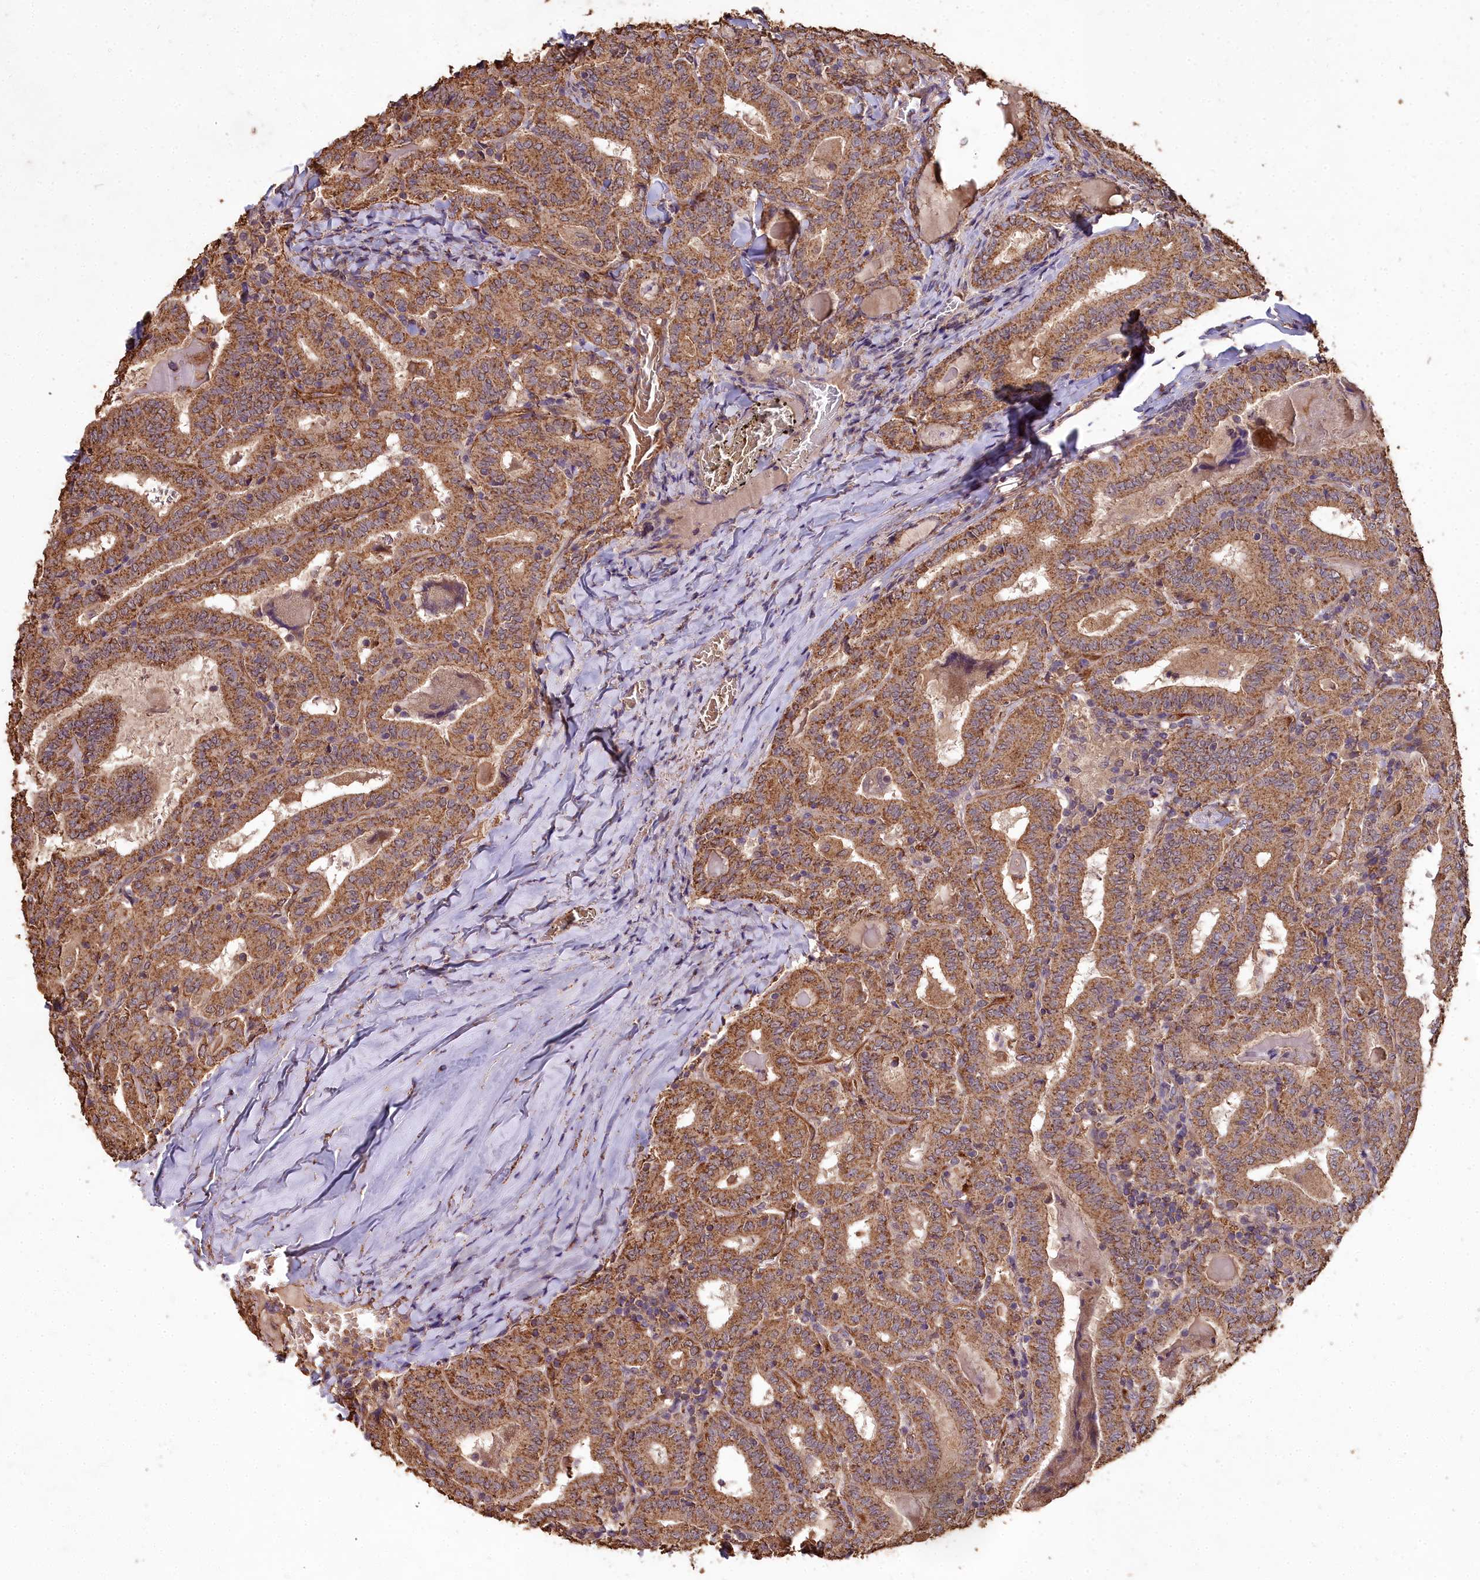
{"staining": {"intensity": "moderate", "quantity": ">75%", "location": "cytoplasmic/membranous"}, "tissue": "thyroid cancer", "cell_type": "Tumor cells", "image_type": "cancer", "snomed": [{"axis": "morphology", "description": "Papillary adenocarcinoma, NOS"}, {"axis": "topography", "description": "Thyroid gland"}], "caption": "Immunohistochemistry (DAB (3,3'-diaminobenzidine)) staining of human papillary adenocarcinoma (thyroid) reveals moderate cytoplasmic/membranous protein positivity in approximately >75% of tumor cells. The staining was performed using DAB to visualize the protein expression in brown, while the nuclei were stained in blue with hematoxylin (Magnification: 20x).", "gene": "CEMIP2", "patient": {"sex": "female", "age": 72}}